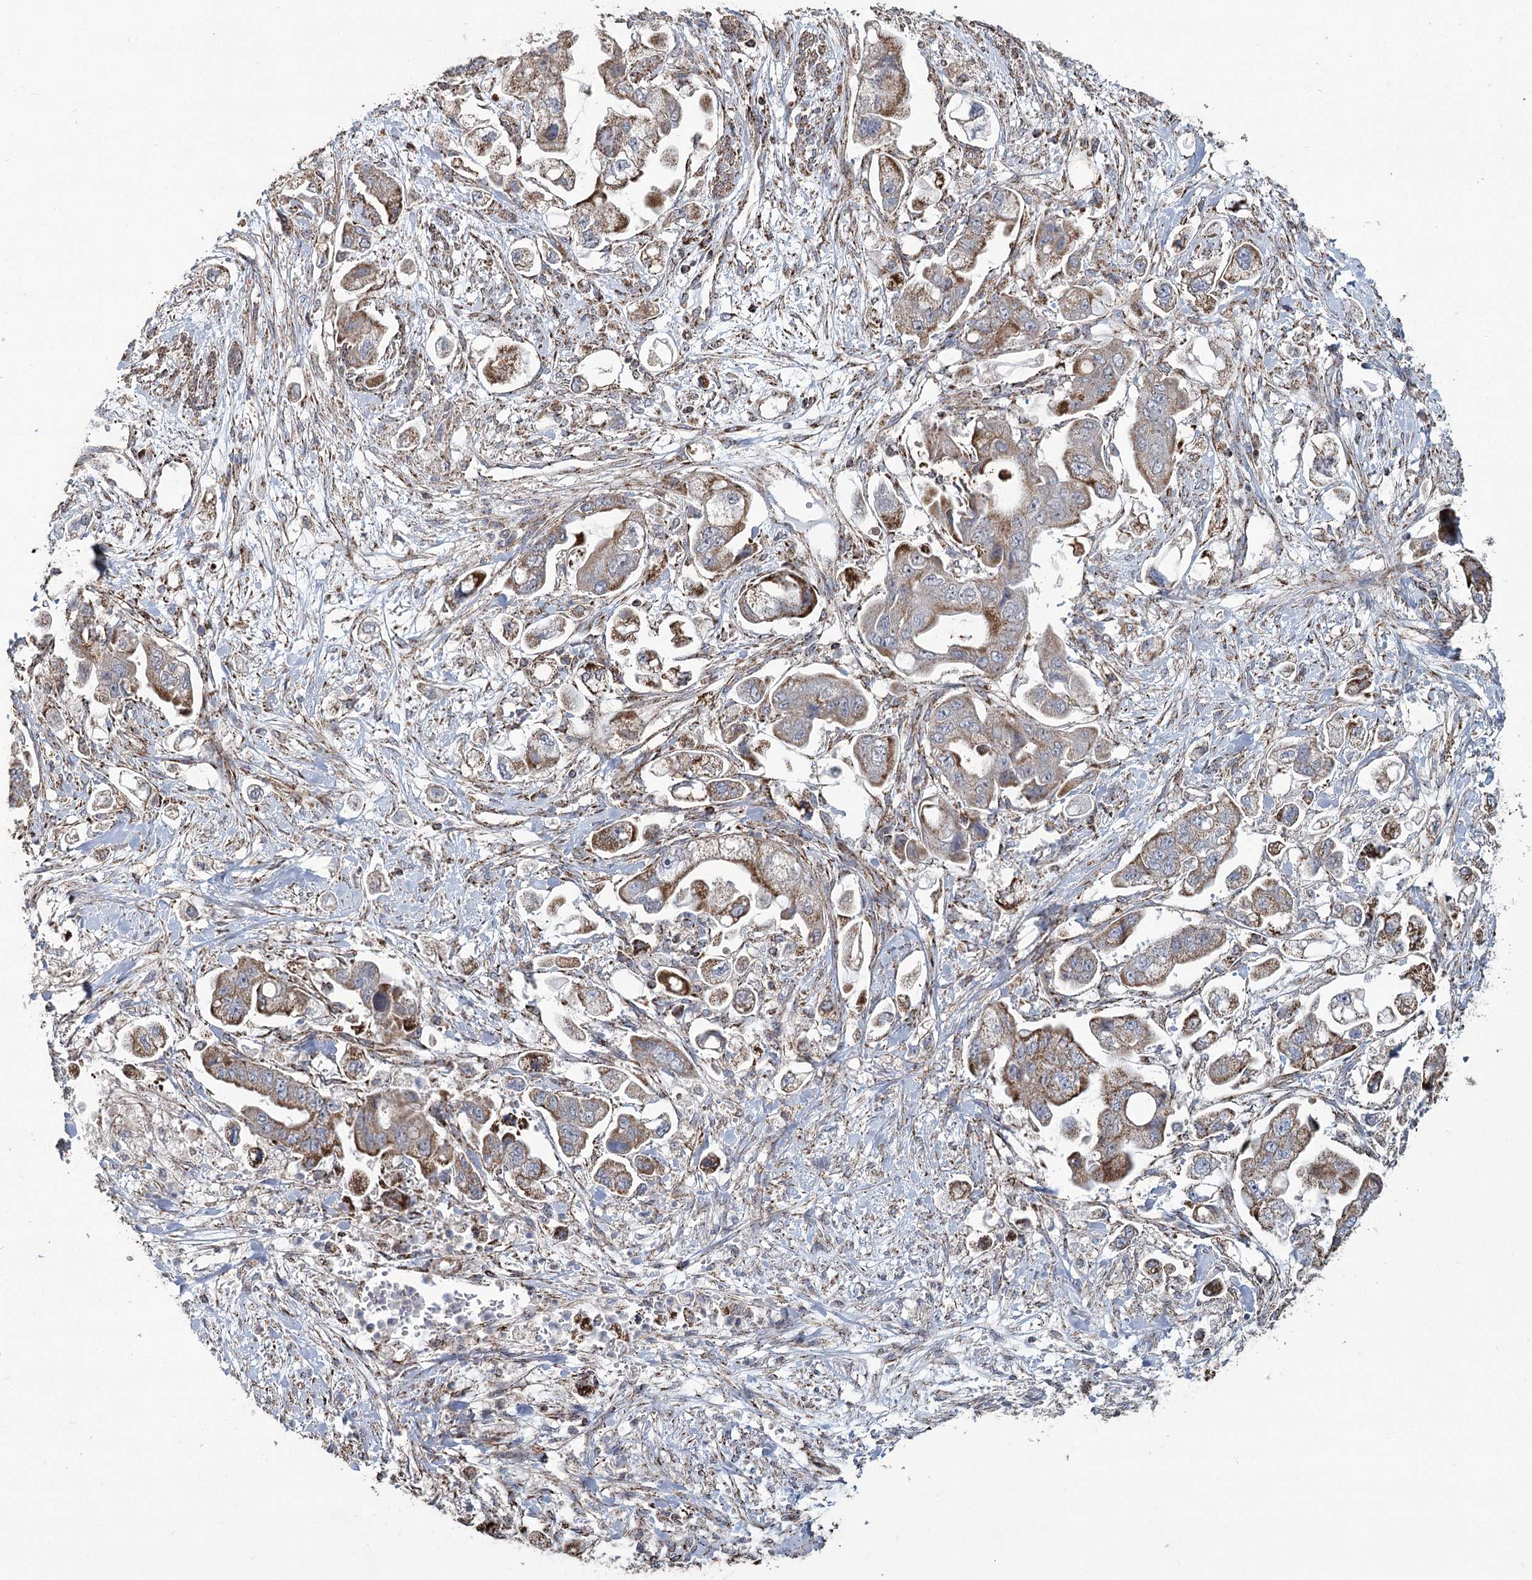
{"staining": {"intensity": "moderate", "quantity": ">75%", "location": "cytoplasmic/membranous"}, "tissue": "stomach cancer", "cell_type": "Tumor cells", "image_type": "cancer", "snomed": [{"axis": "morphology", "description": "Adenocarcinoma, NOS"}, {"axis": "topography", "description": "Stomach"}], "caption": "Stomach adenocarcinoma stained with a brown dye displays moderate cytoplasmic/membranous positive staining in about >75% of tumor cells.", "gene": "RANBP3L", "patient": {"sex": "male", "age": 62}}